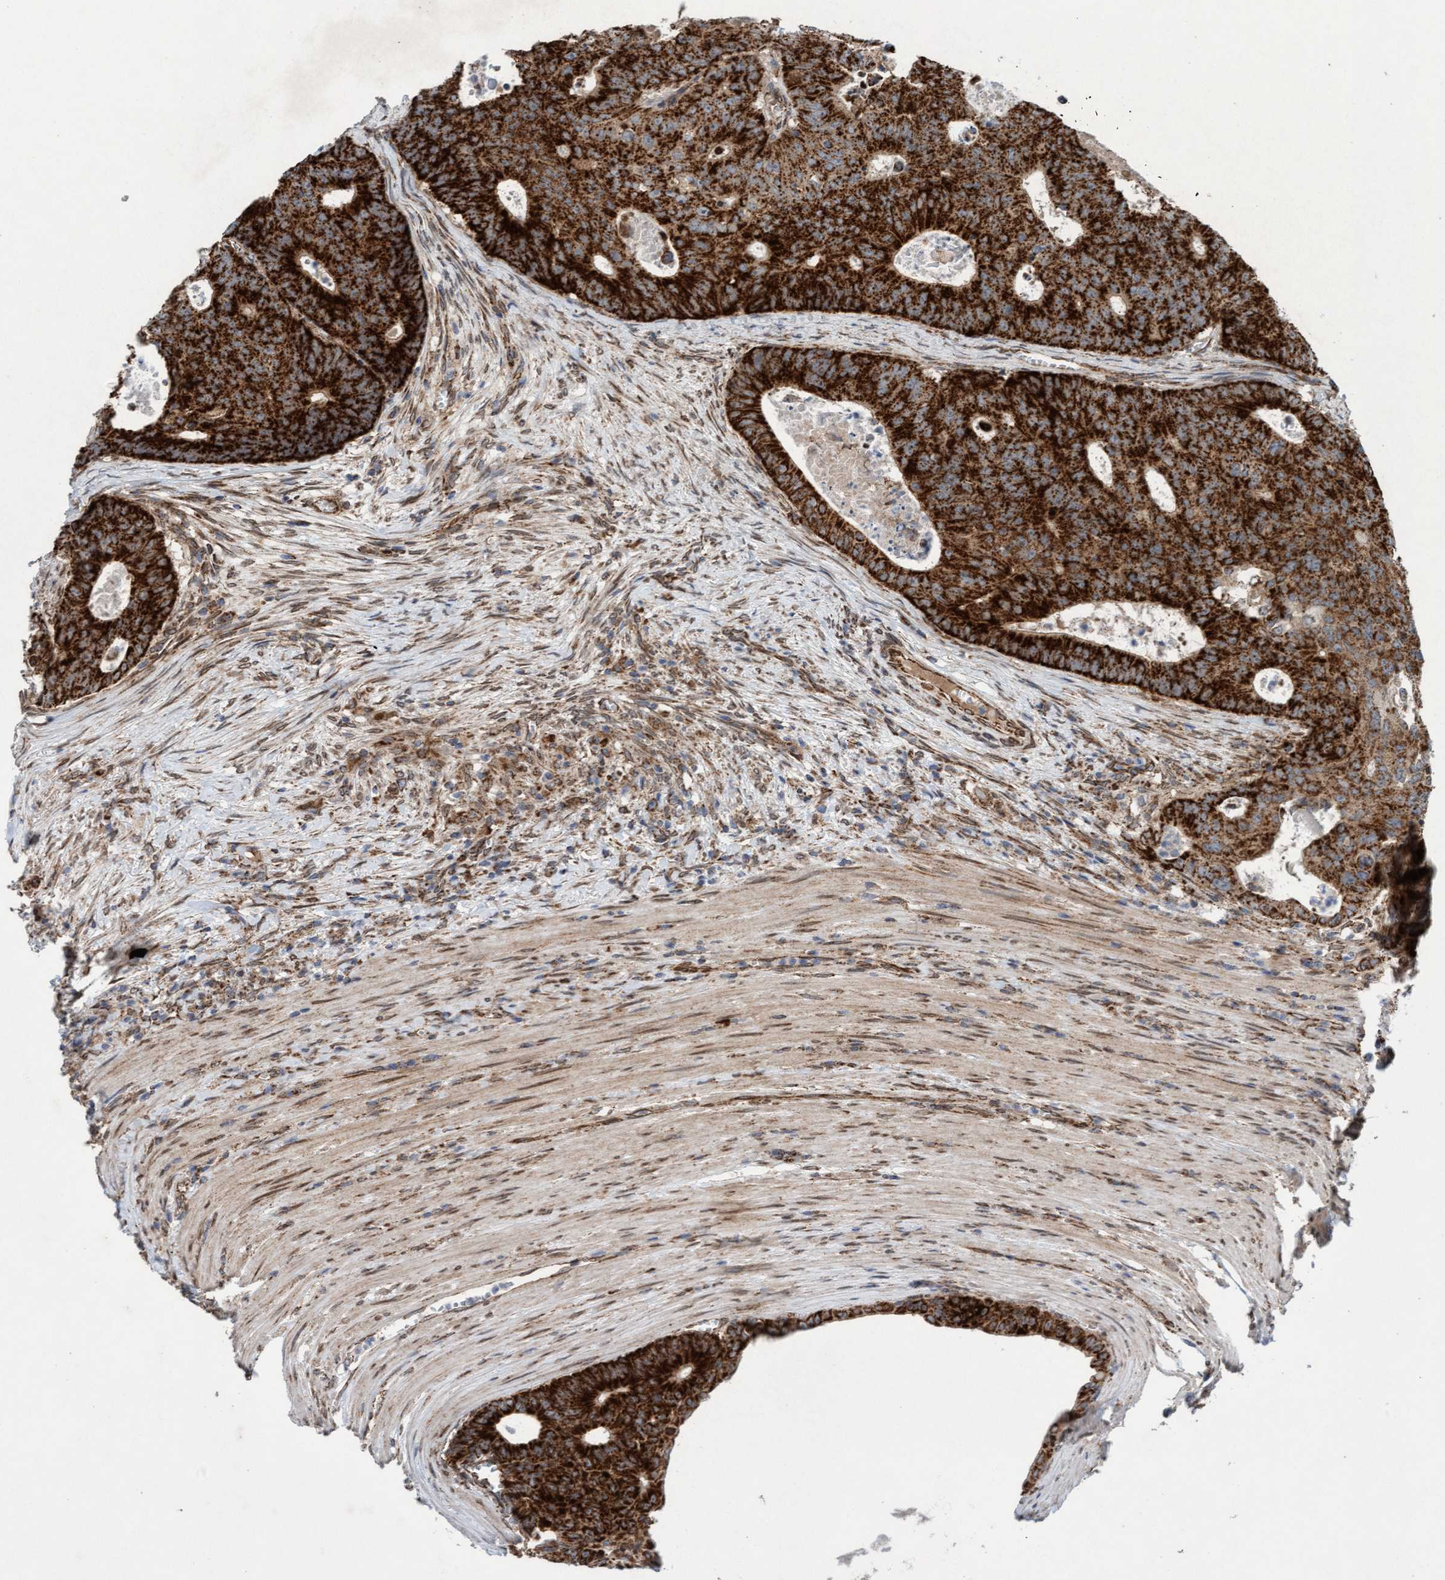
{"staining": {"intensity": "strong", "quantity": ">75%", "location": "cytoplasmic/membranous"}, "tissue": "colorectal cancer", "cell_type": "Tumor cells", "image_type": "cancer", "snomed": [{"axis": "morphology", "description": "Adenocarcinoma, NOS"}, {"axis": "topography", "description": "Colon"}], "caption": "Human colorectal cancer stained with a brown dye displays strong cytoplasmic/membranous positive staining in approximately >75% of tumor cells.", "gene": "MRPS23", "patient": {"sex": "male", "age": 87}}